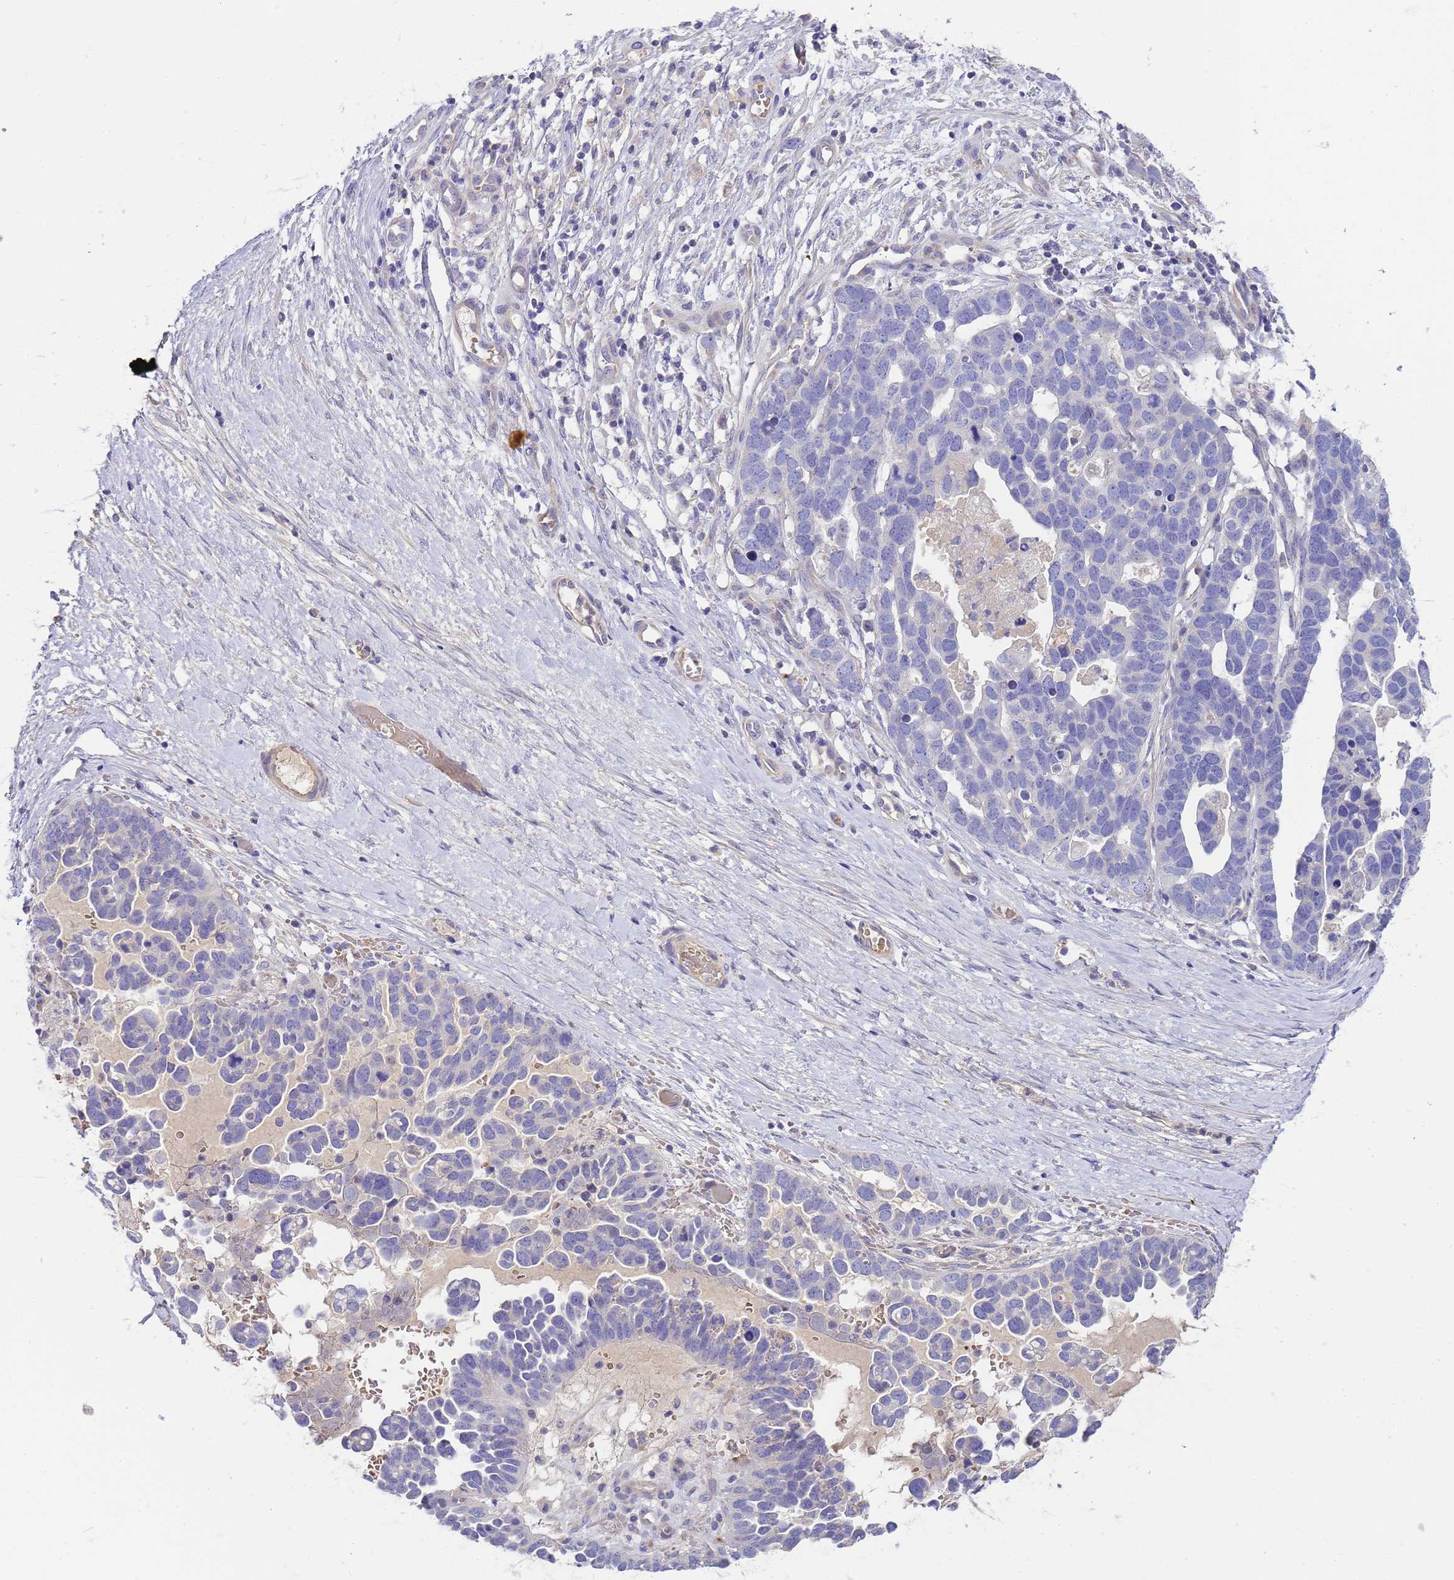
{"staining": {"intensity": "negative", "quantity": "none", "location": "none"}, "tissue": "ovarian cancer", "cell_type": "Tumor cells", "image_type": "cancer", "snomed": [{"axis": "morphology", "description": "Cystadenocarcinoma, serous, NOS"}, {"axis": "topography", "description": "Ovary"}], "caption": "Ovarian cancer (serous cystadenocarcinoma) stained for a protein using IHC reveals no staining tumor cells.", "gene": "RIPPLY2", "patient": {"sex": "female", "age": 54}}